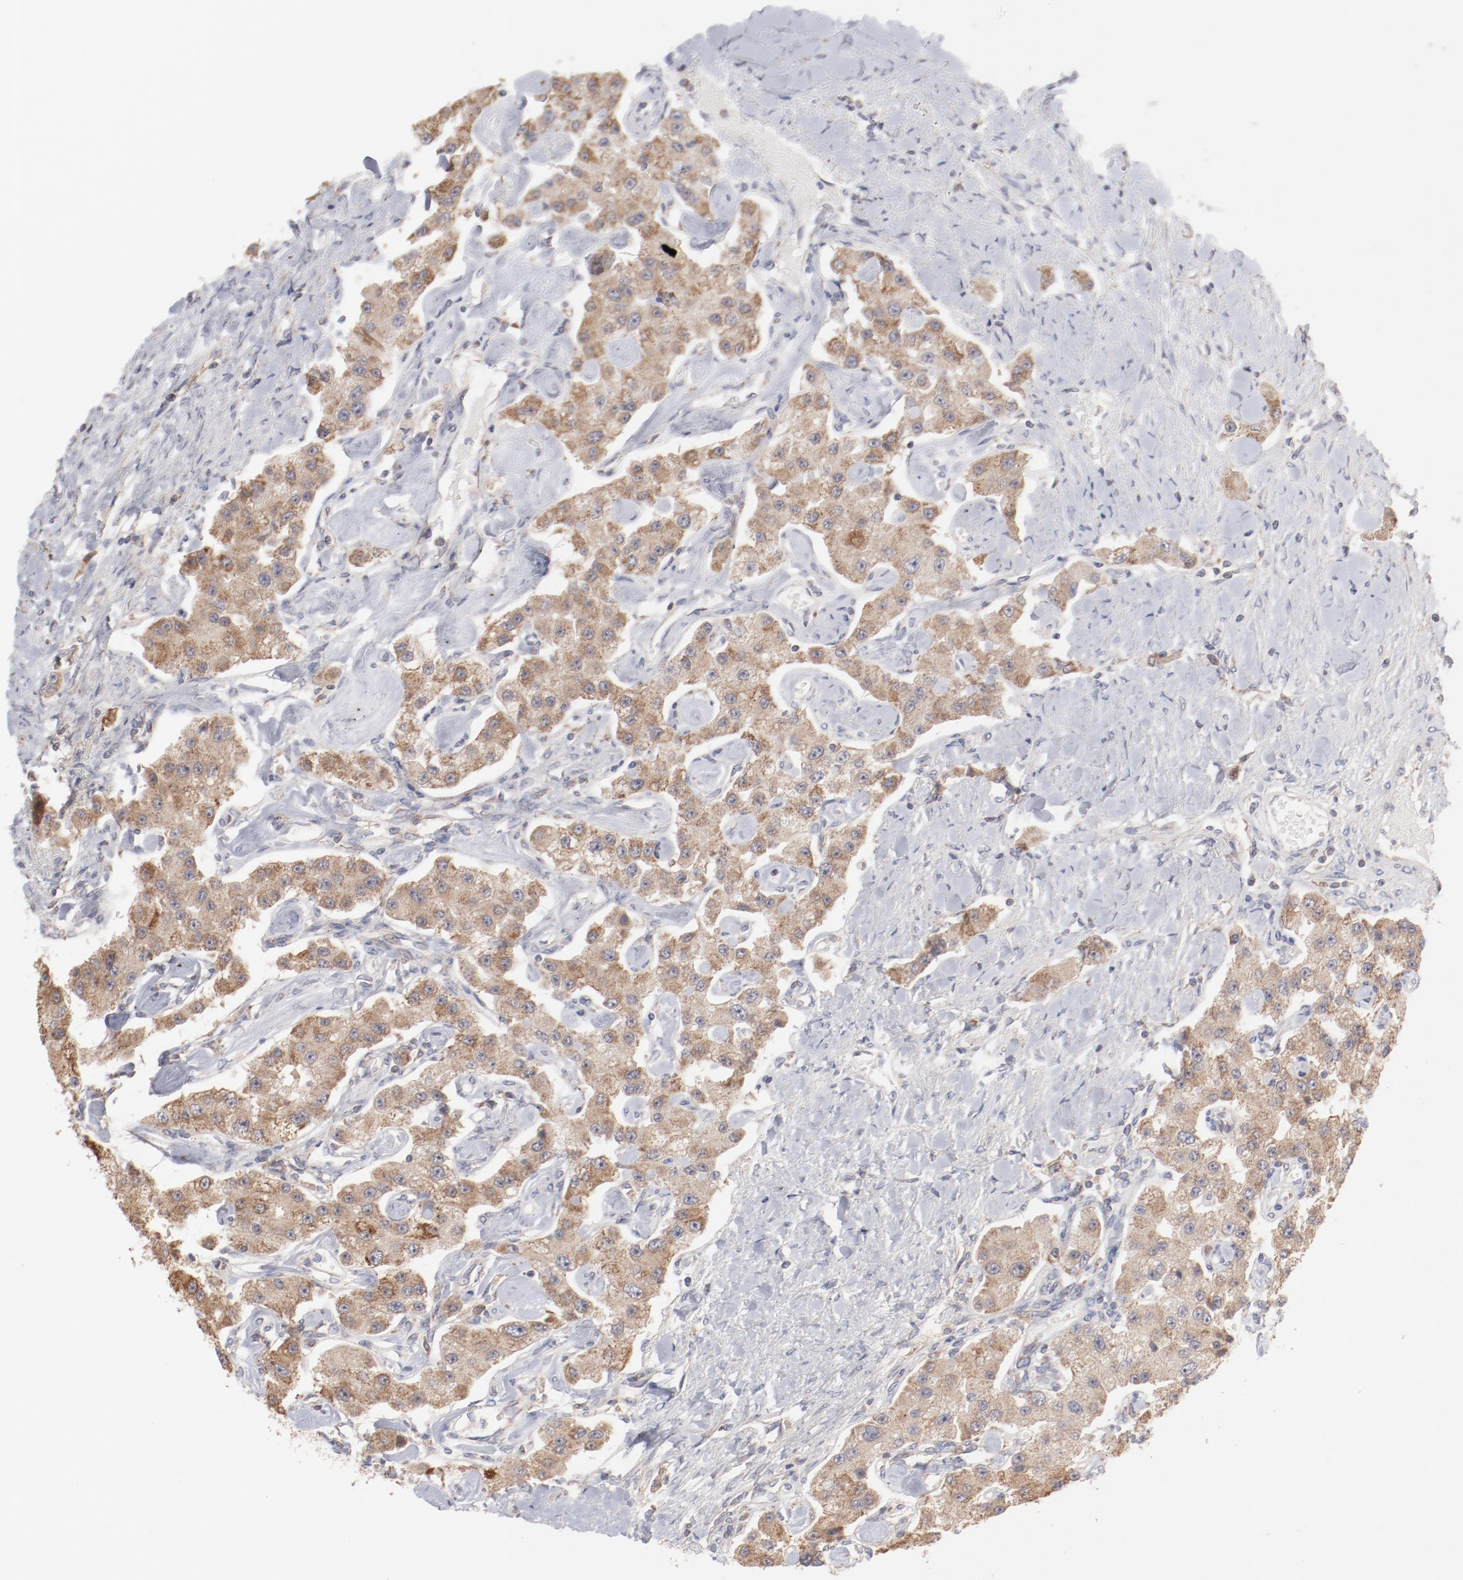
{"staining": {"intensity": "moderate", "quantity": ">75%", "location": "cytoplasmic/membranous"}, "tissue": "carcinoid", "cell_type": "Tumor cells", "image_type": "cancer", "snomed": [{"axis": "morphology", "description": "Carcinoid, malignant, NOS"}, {"axis": "topography", "description": "Pancreas"}], "caption": "A medium amount of moderate cytoplasmic/membranous positivity is seen in approximately >75% of tumor cells in carcinoid tissue.", "gene": "PPFIBP2", "patient": {"sex": "male", "age": 41}}